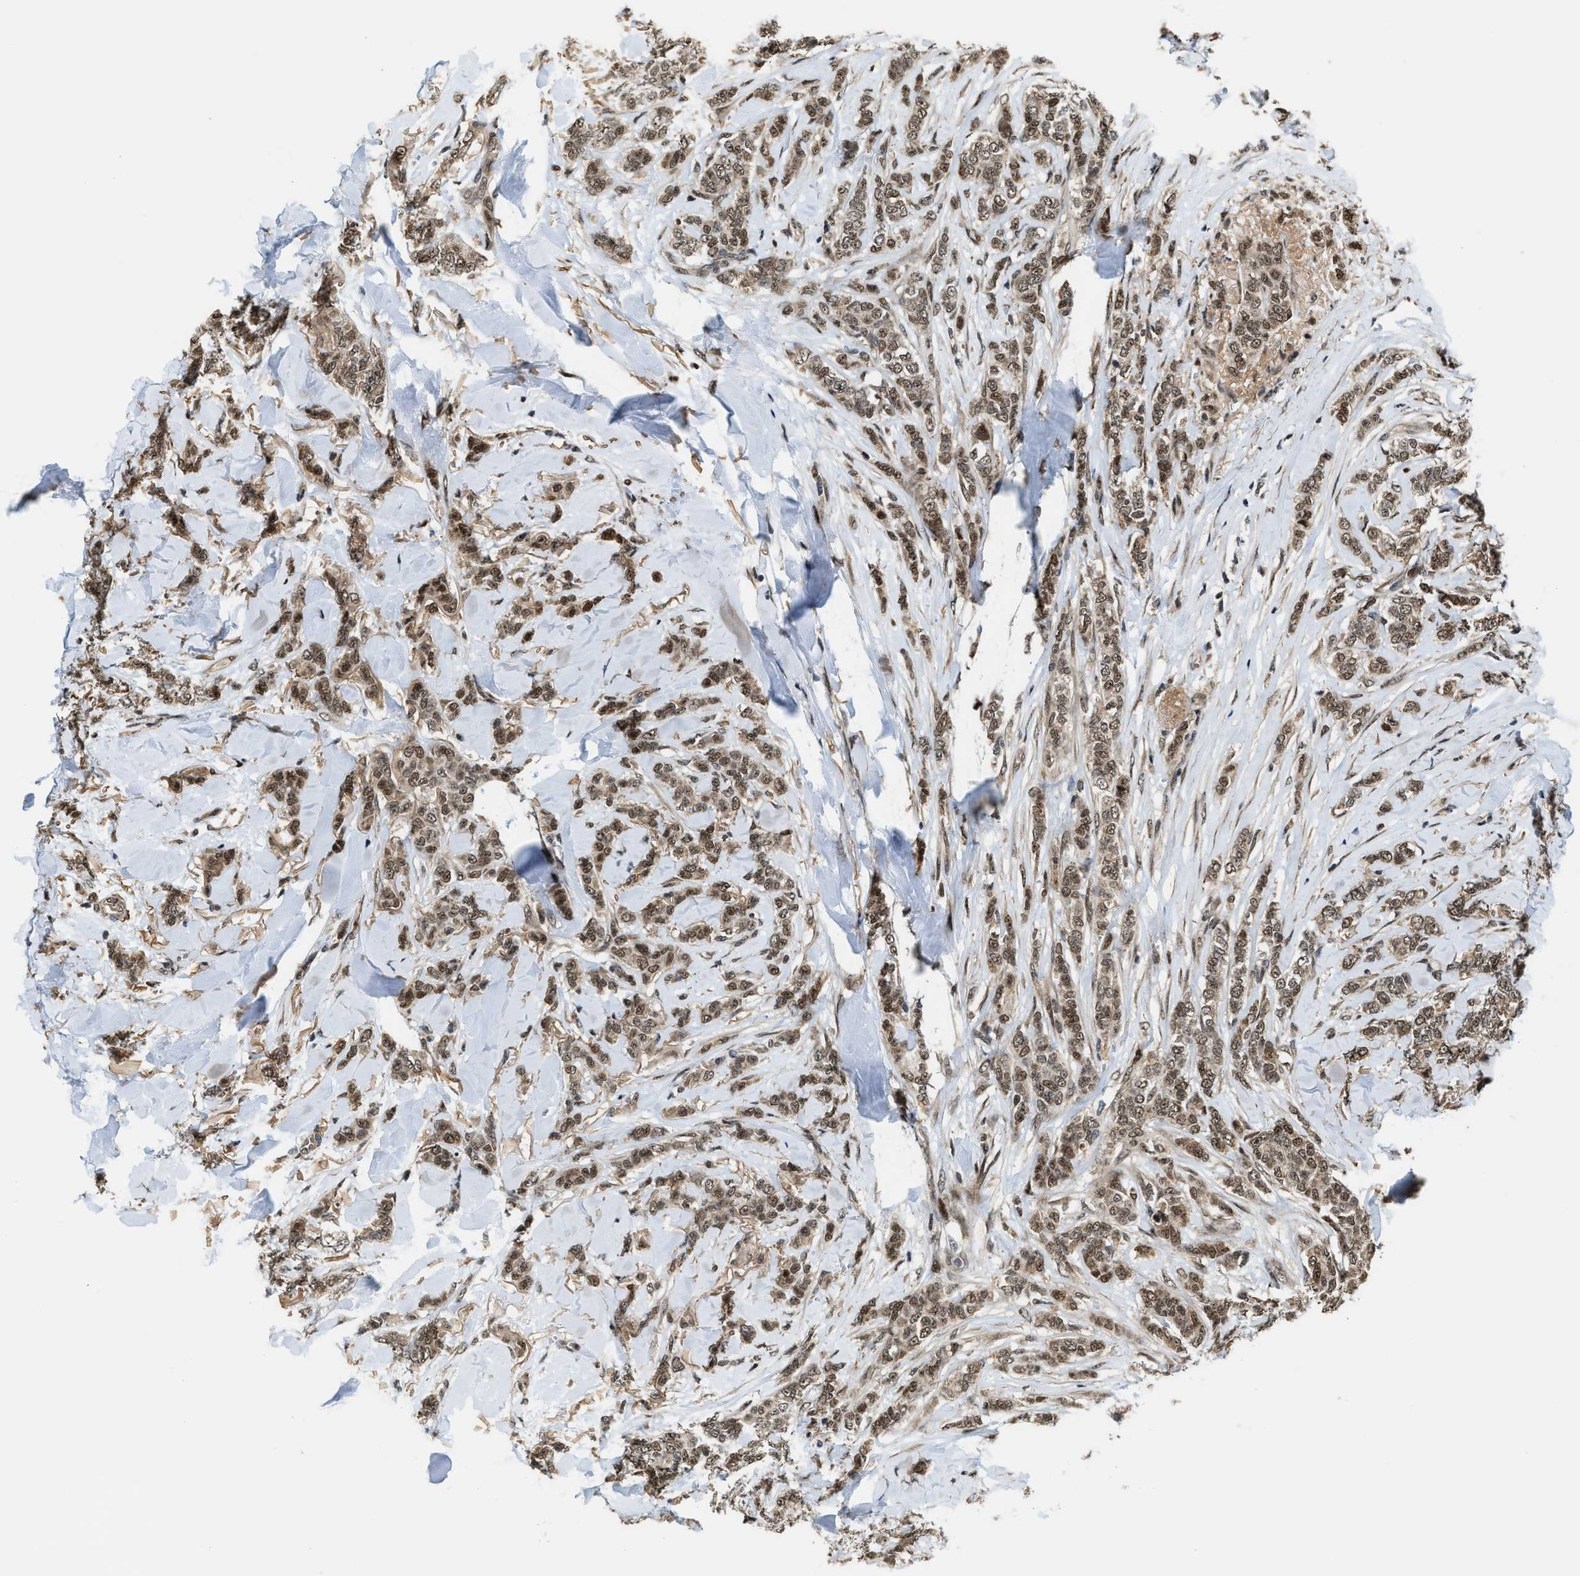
{"staining": {"intensity": "moderate", "quantity": ">75%", "location": "cytoplasmic/membranous,nuclear"}, "tissue": "breast cancer", "cell_type": "Tumor cells", "image_type": "cancer", "snomed": [{"axis": "morphology", "description": "Lobular carcinoma"}, {"axis": "topography", "description": "Skin"}, {"axis": "topography", "description": "Breast"}], "caption": "The immunohistochemical stain labels moderate cytoplasmic/membranous and nuclear expression in tumor cells of lobular carcinoma (breast) tissue.", "gene": "ZNF250", "patient": {"sex": "female", "age": 46}}